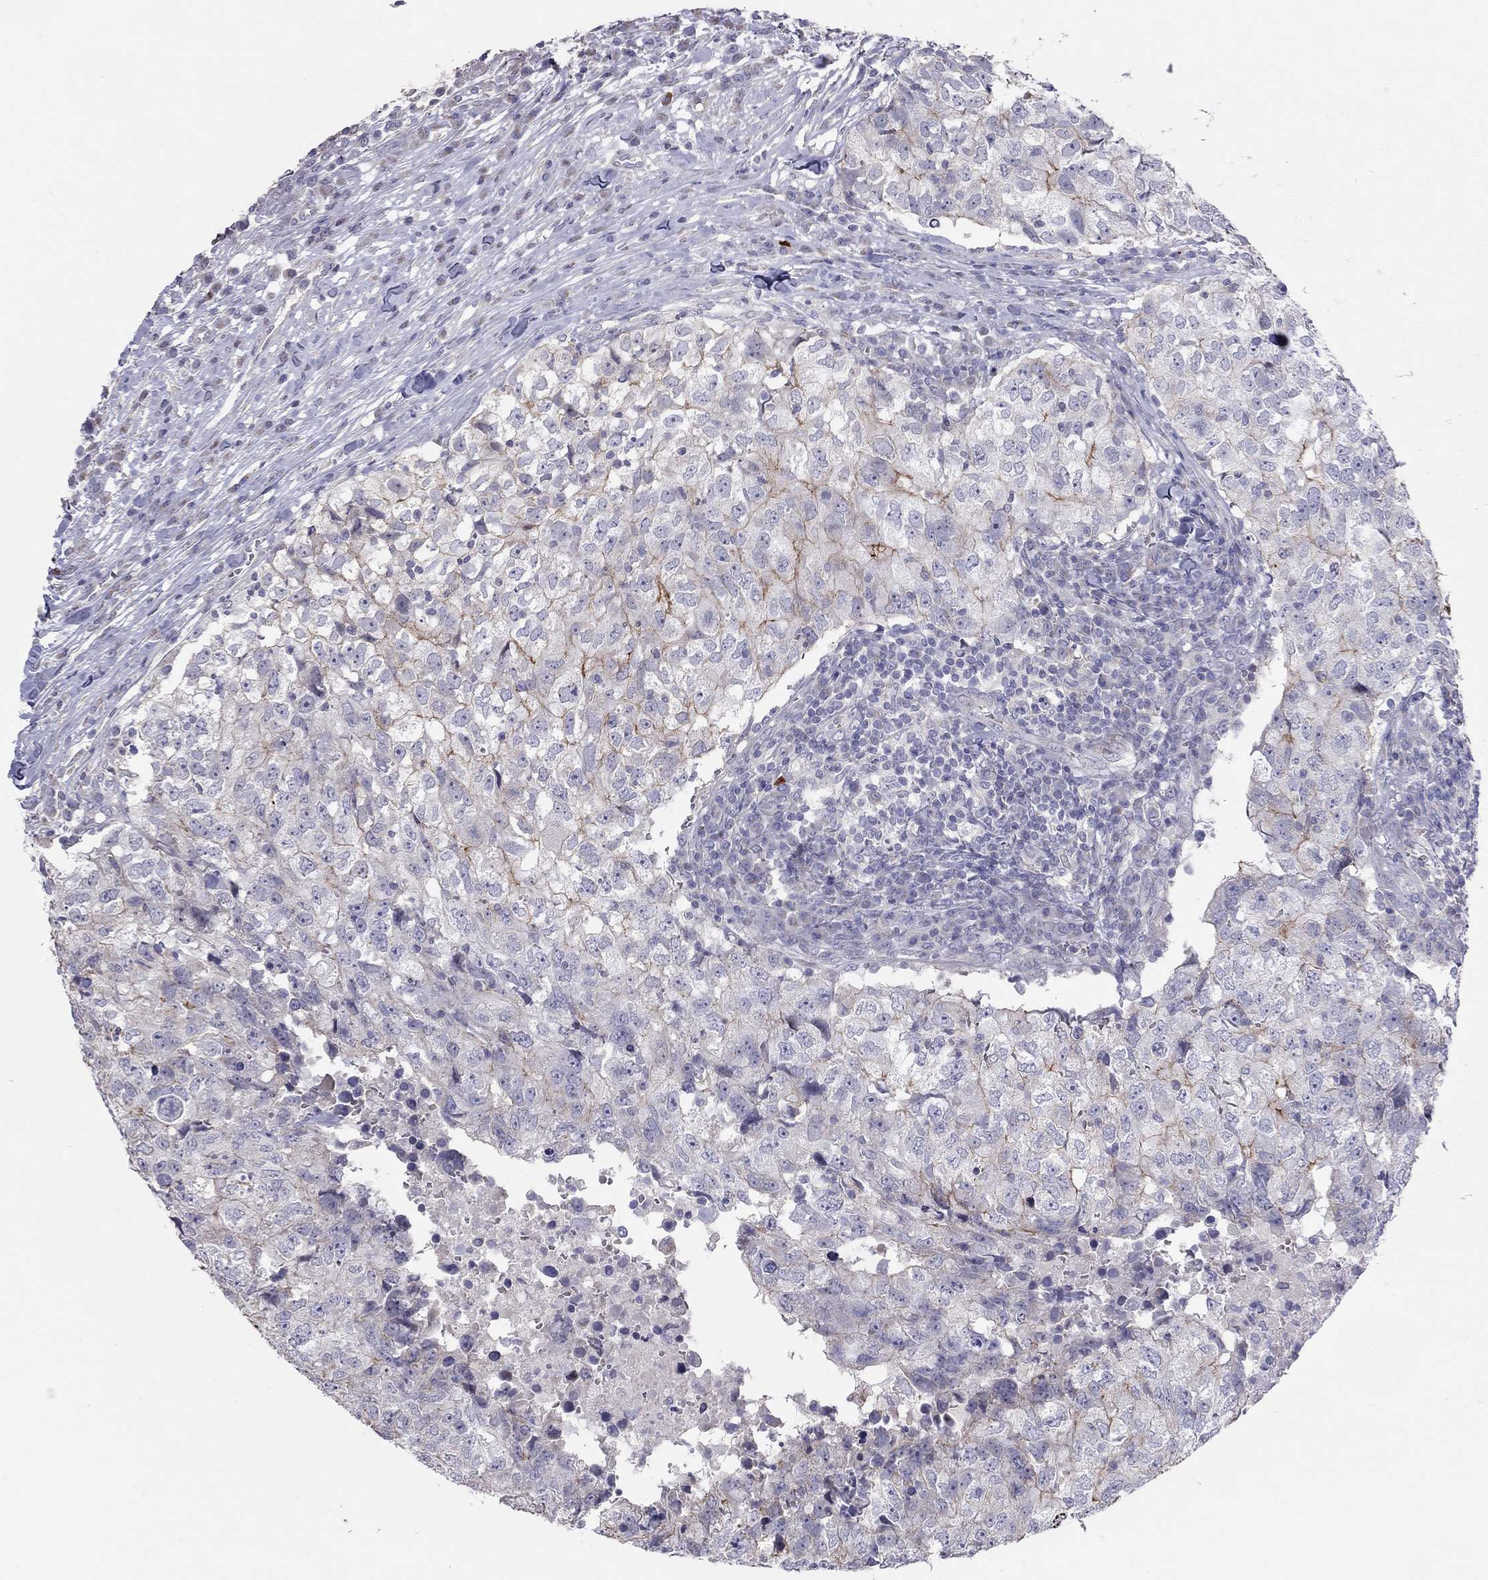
{"staining": {"intensity": "strong", "quantity": "<25%", "location": "cytoplasmic/membranous"}, "tissue": "breast cancer", "cell_type": "Tumor cells", "image_type": "cancer", "snomed": [{"axis": "morphology", "description": "Duct carcinoma"}, {"axis": "topography", "description": "Breast"}], "caption": "Breast cancer stained with DAB IHC displays medium levels of strong cytoplasmic/membranous staining in approximately <25% of tumor cells.", "gene": "SYTL2", "patient": {"sex": "female", "age": 30}}